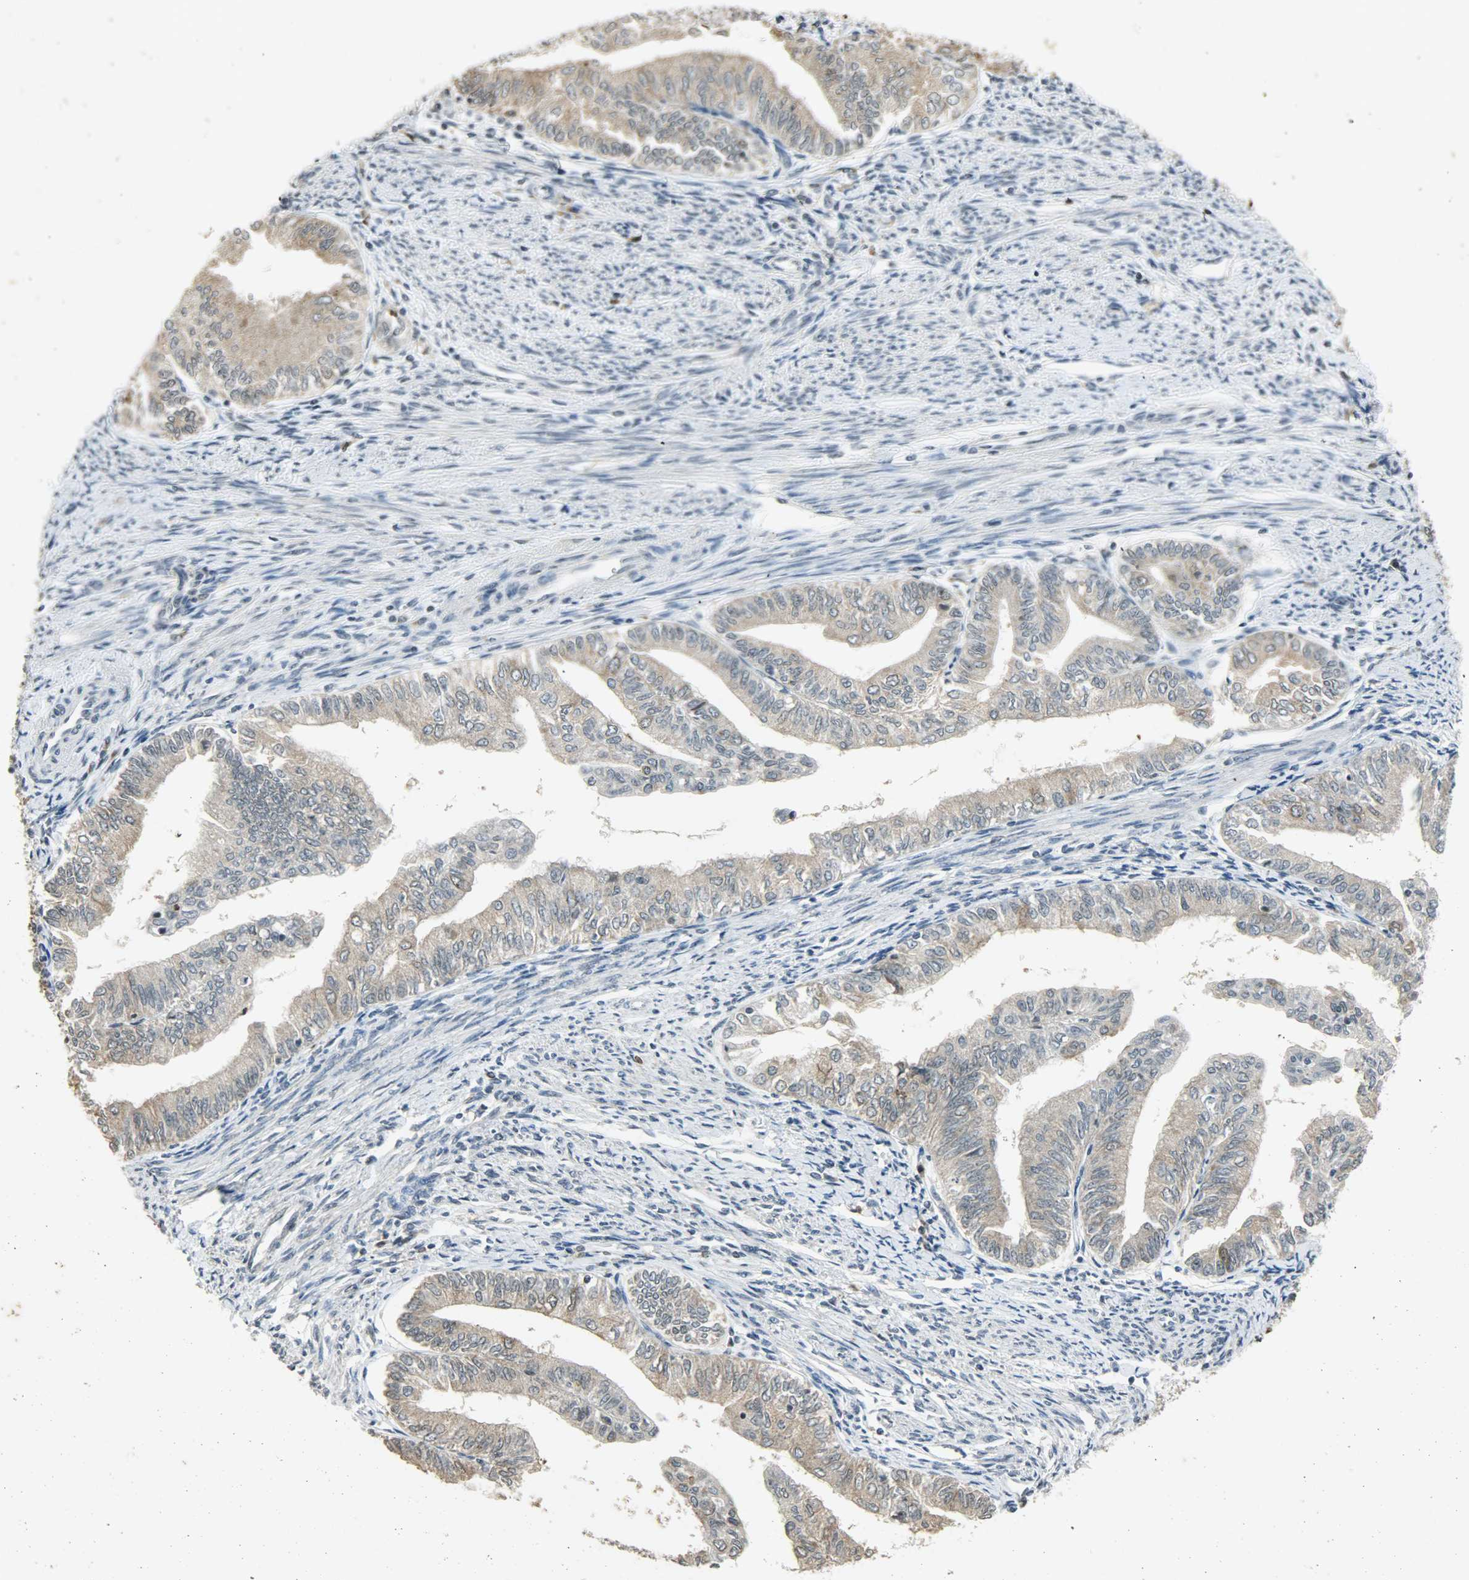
{"staining": {"intensity": "weak", "quantity": "25%-75%", "location": "cytoplasmic/membranous"}, "tissue": "endometrial cancer", "cell_type": "Tumor cells", "image_type": "cancer", "snomed": [{"axis": "morphology", "description": "Adenocarcinoma, NOS"}, {"axis": "topography", "description": "Endometrium"}], "caption": "Human endometrial cancer stained for a protein (brown) displays weak cytoplasmic/membranous positive positivity in approximately 25%-75% of tumor cells.", "gene": "SMARCA5", "patient": {"sex": "female", "age": 66}}